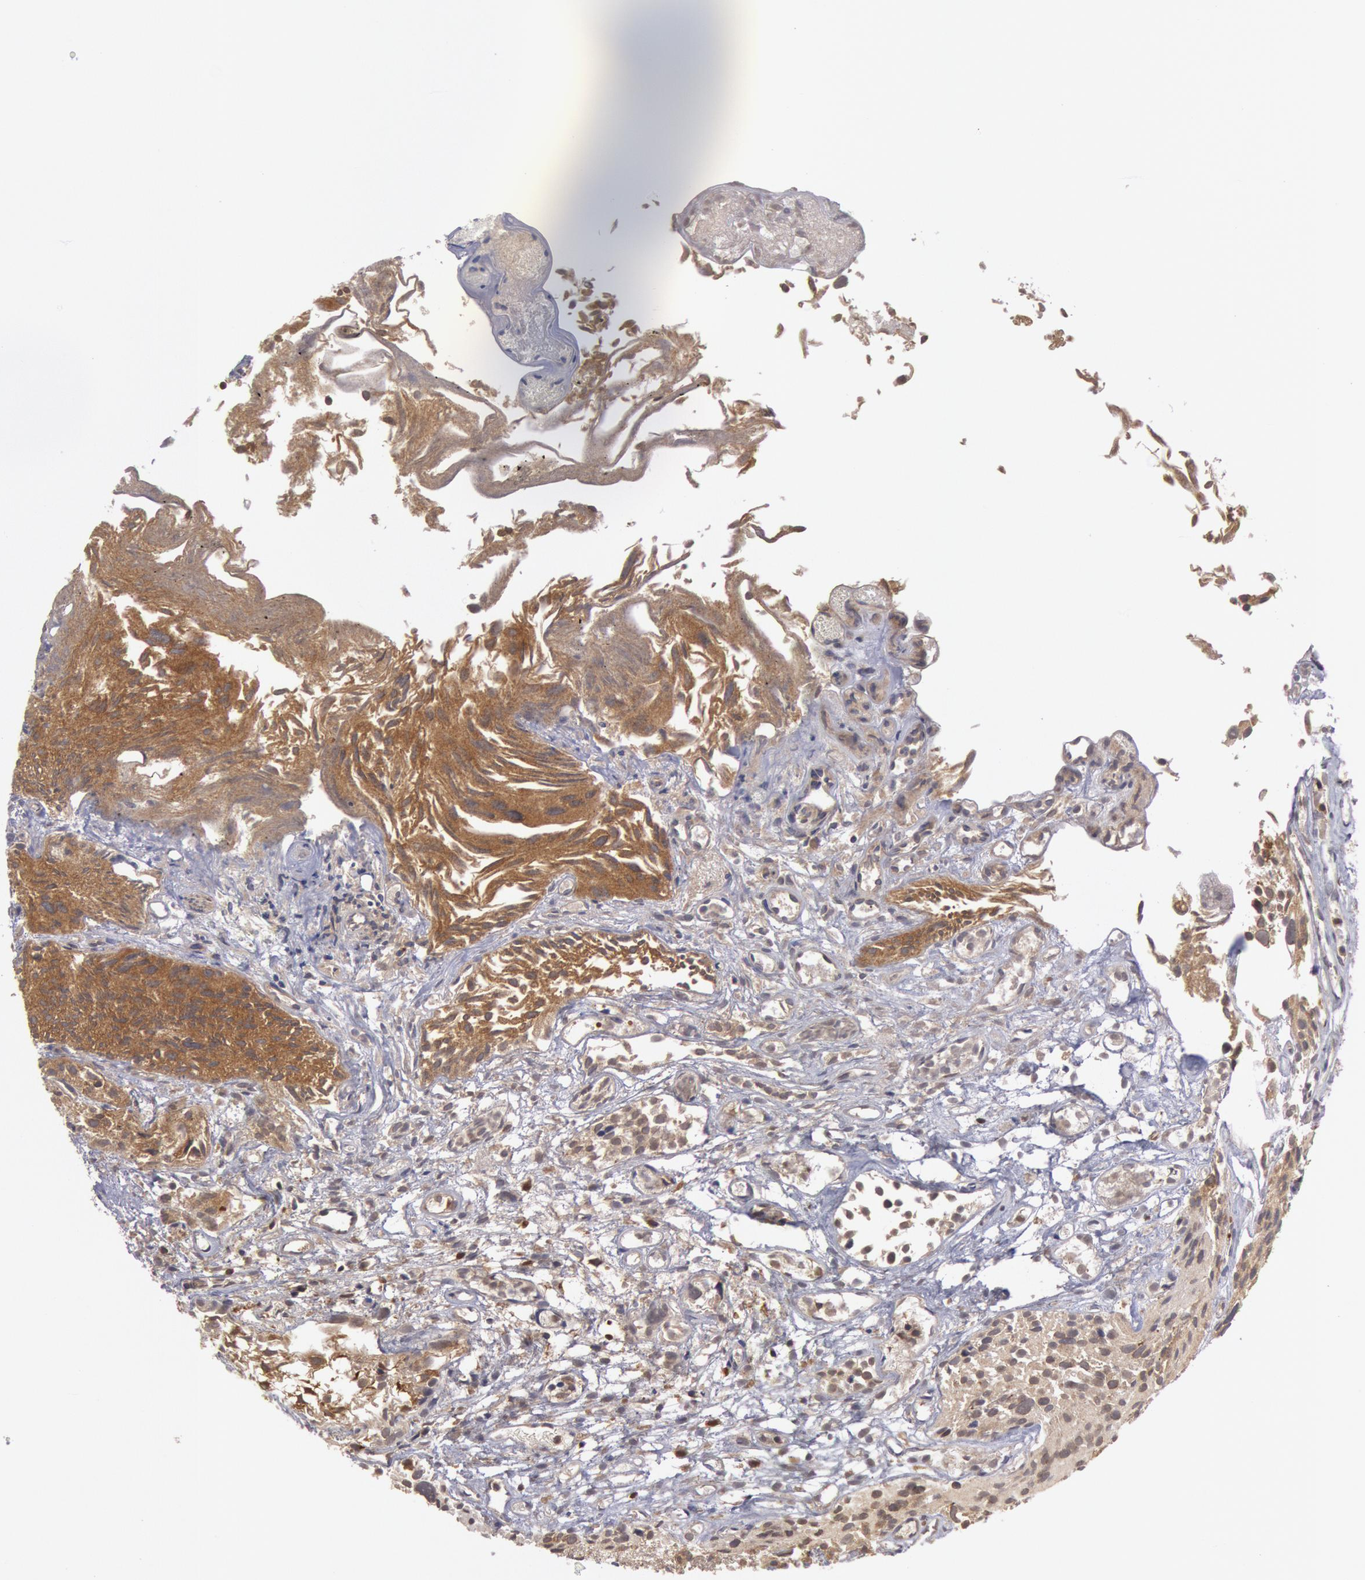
{"staining": {"intensity": "moderate", "quantity": ">75%", "location": "cytoplasmic/membranous"}, "tissue": "urothelial cancer", "cell_type": "Tumor cells", "image_type": "cancer", "snomed": [{"axis": "morphology", "description": "Urothelial carcinoma, High grade"}, {"axis": "topography", "description": "Urinary bladder"}], "caption": "Tumor cells exhibit medium levels of moderate cytoplasmic/membranous positivity in about >75% of cells in high-grade urothelial carcinoma. The protein is shown in brown color, while the nuclei are stained blue.", "gene": "BRAF", "patient": {"sex": "female", "age": 78}}